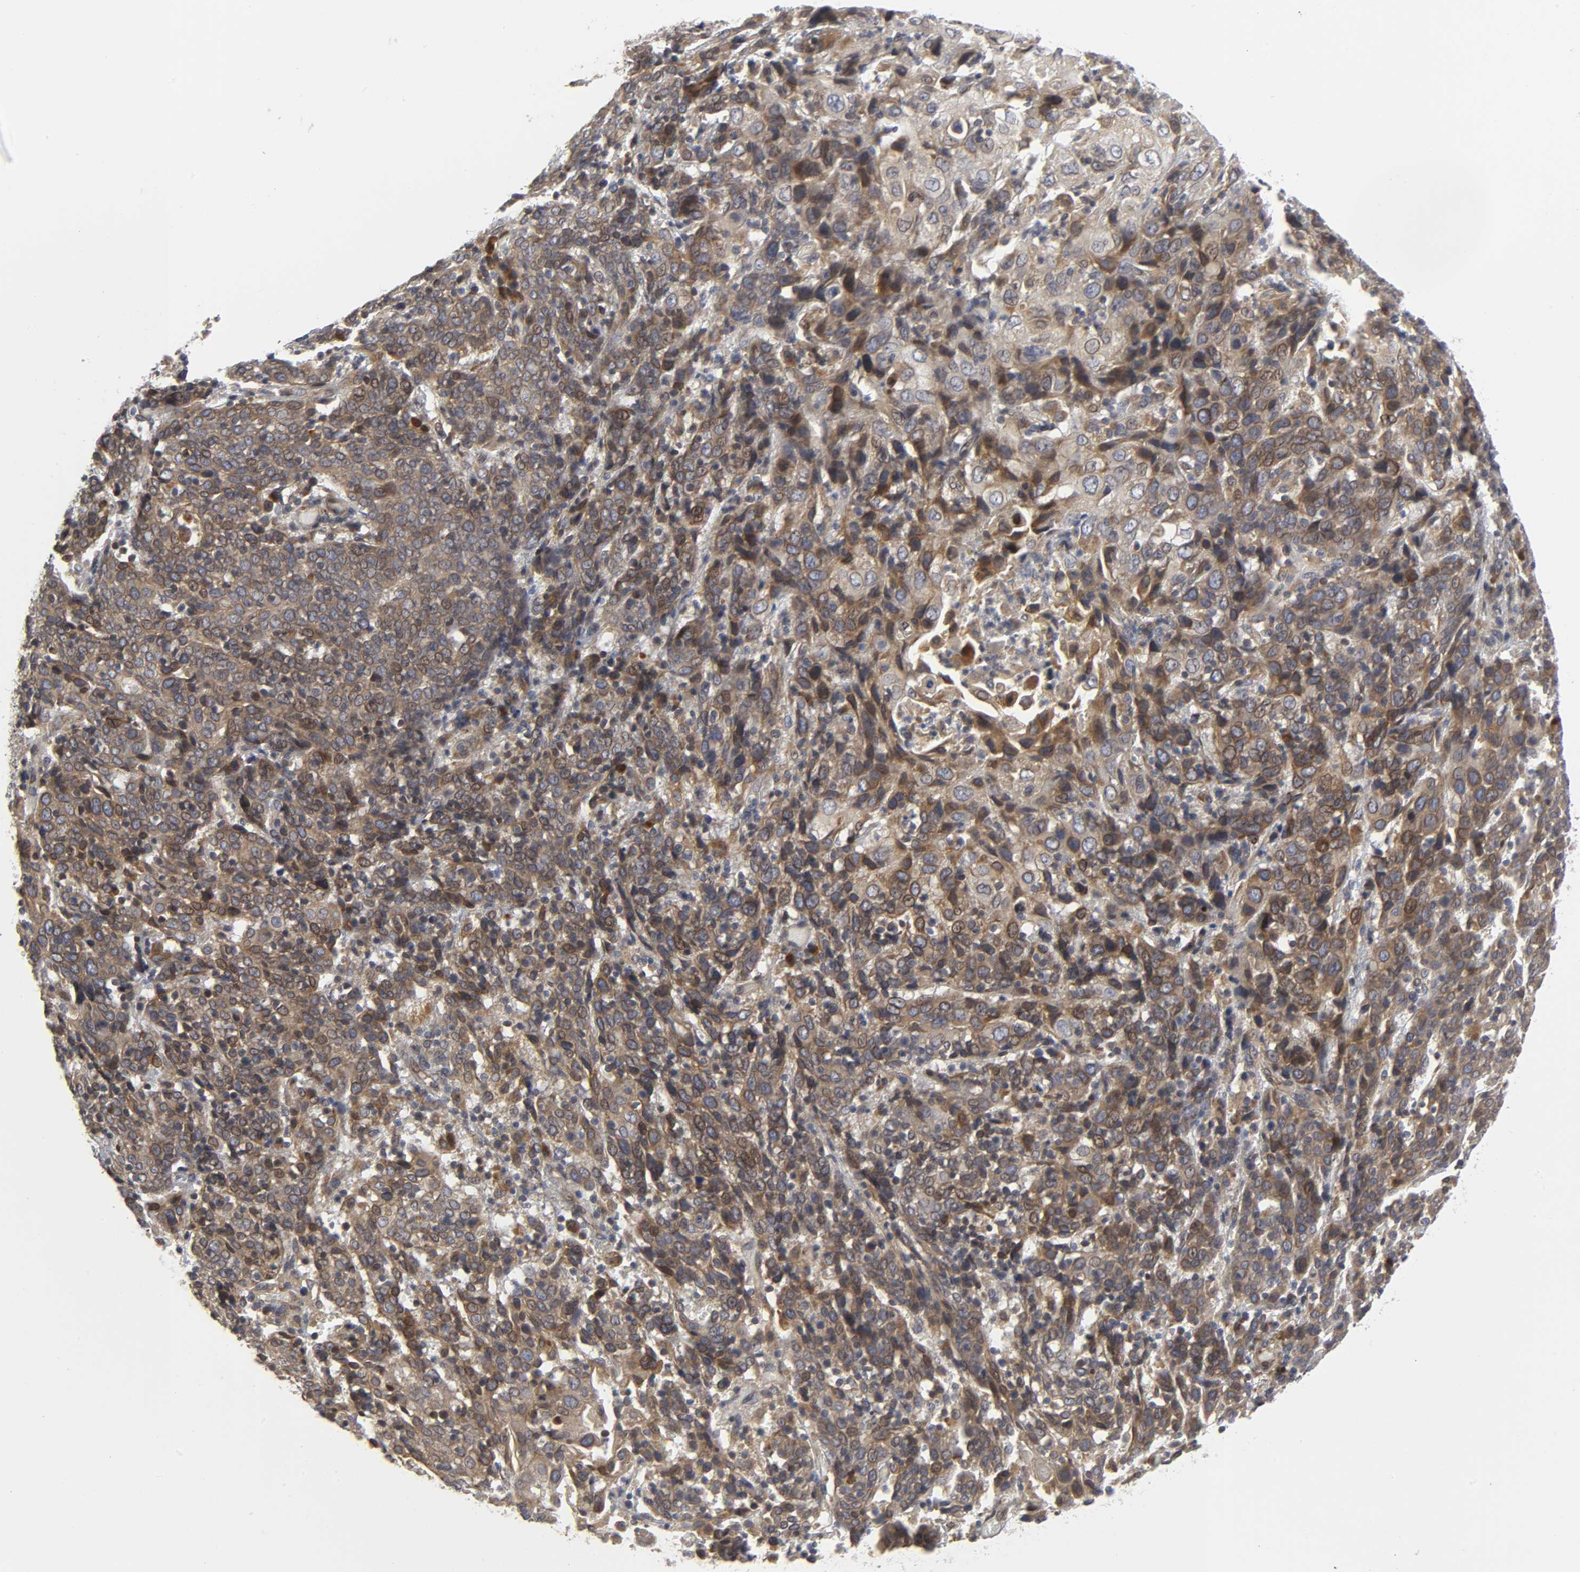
{"staining": {"intensity": "moderate", "quantity": "25%-75%", "location": "cytoplasmic/membranous"}, "tissue": "cervical cancer", "cell_type": "Tumor cells", "image_type": "cancer", "snomed": [{"axis": "morphology", "description": "Normal tissue, NOS"}, {"axis": "morphology", "description": "Squamous cell carcinoma, NOS"}, {"axis": "topography", "description": "Cervix"}], "caption": "Immunohistochemistry (IHC) staining of cervical cancer (squamous cell carcinoma), which shows medium levels of moderate cytoplasmic/membranous expression in about 25%-75% of tumor cells indicating moderate cytoplasmic/membranous protein staining. The staining was performed using DAB (3,3'-diaminobenzidine) (brown) for protein detection and nuclei were counterstained in hematoxylin (blue).", "gene": "ASB6", "patient": {"sex": "female", "age": 67}}